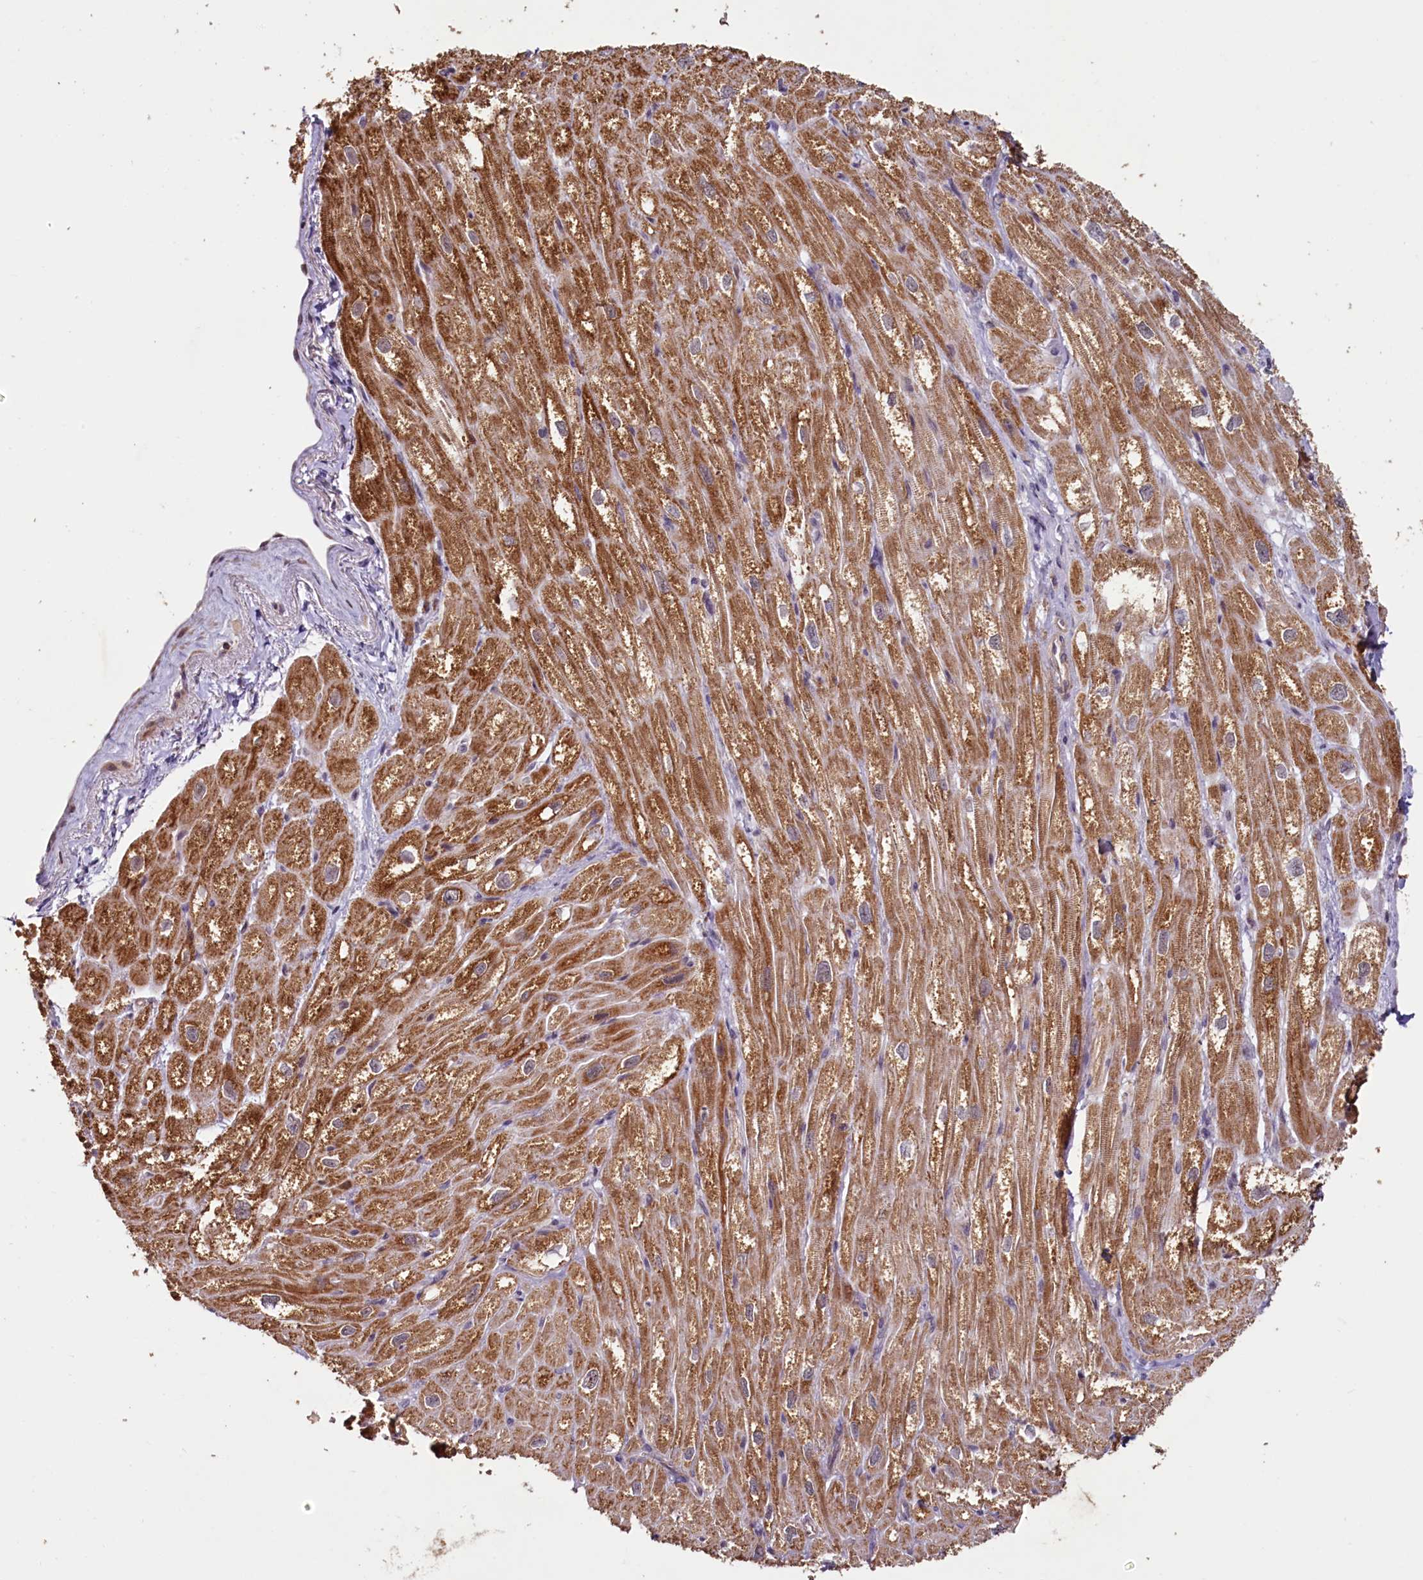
{"staining": {"intensity": "moderate", "quantity": ">75%", "location": "cytoplasmic/membranous"}, "tissue": "heart muscle", "cell_type": "Cardiomyocytes", "image_type": "normal", "snomed": [{"axis": "morphology", "description": "Normal tissue, NOS"}, {"axis": "topography", "description": "Heart"}], "caption": "Moderate cytoplasmic/membranous expression is seen in approximately >75% of cardiomyocytes in unremarkable heart muscle. Immunohistochemistry (ihc) stains the protein of interest in brown and the nuclei are stained blue.", "gene": "PDE6D", "patient": {"sex": "male", "age": 50}}